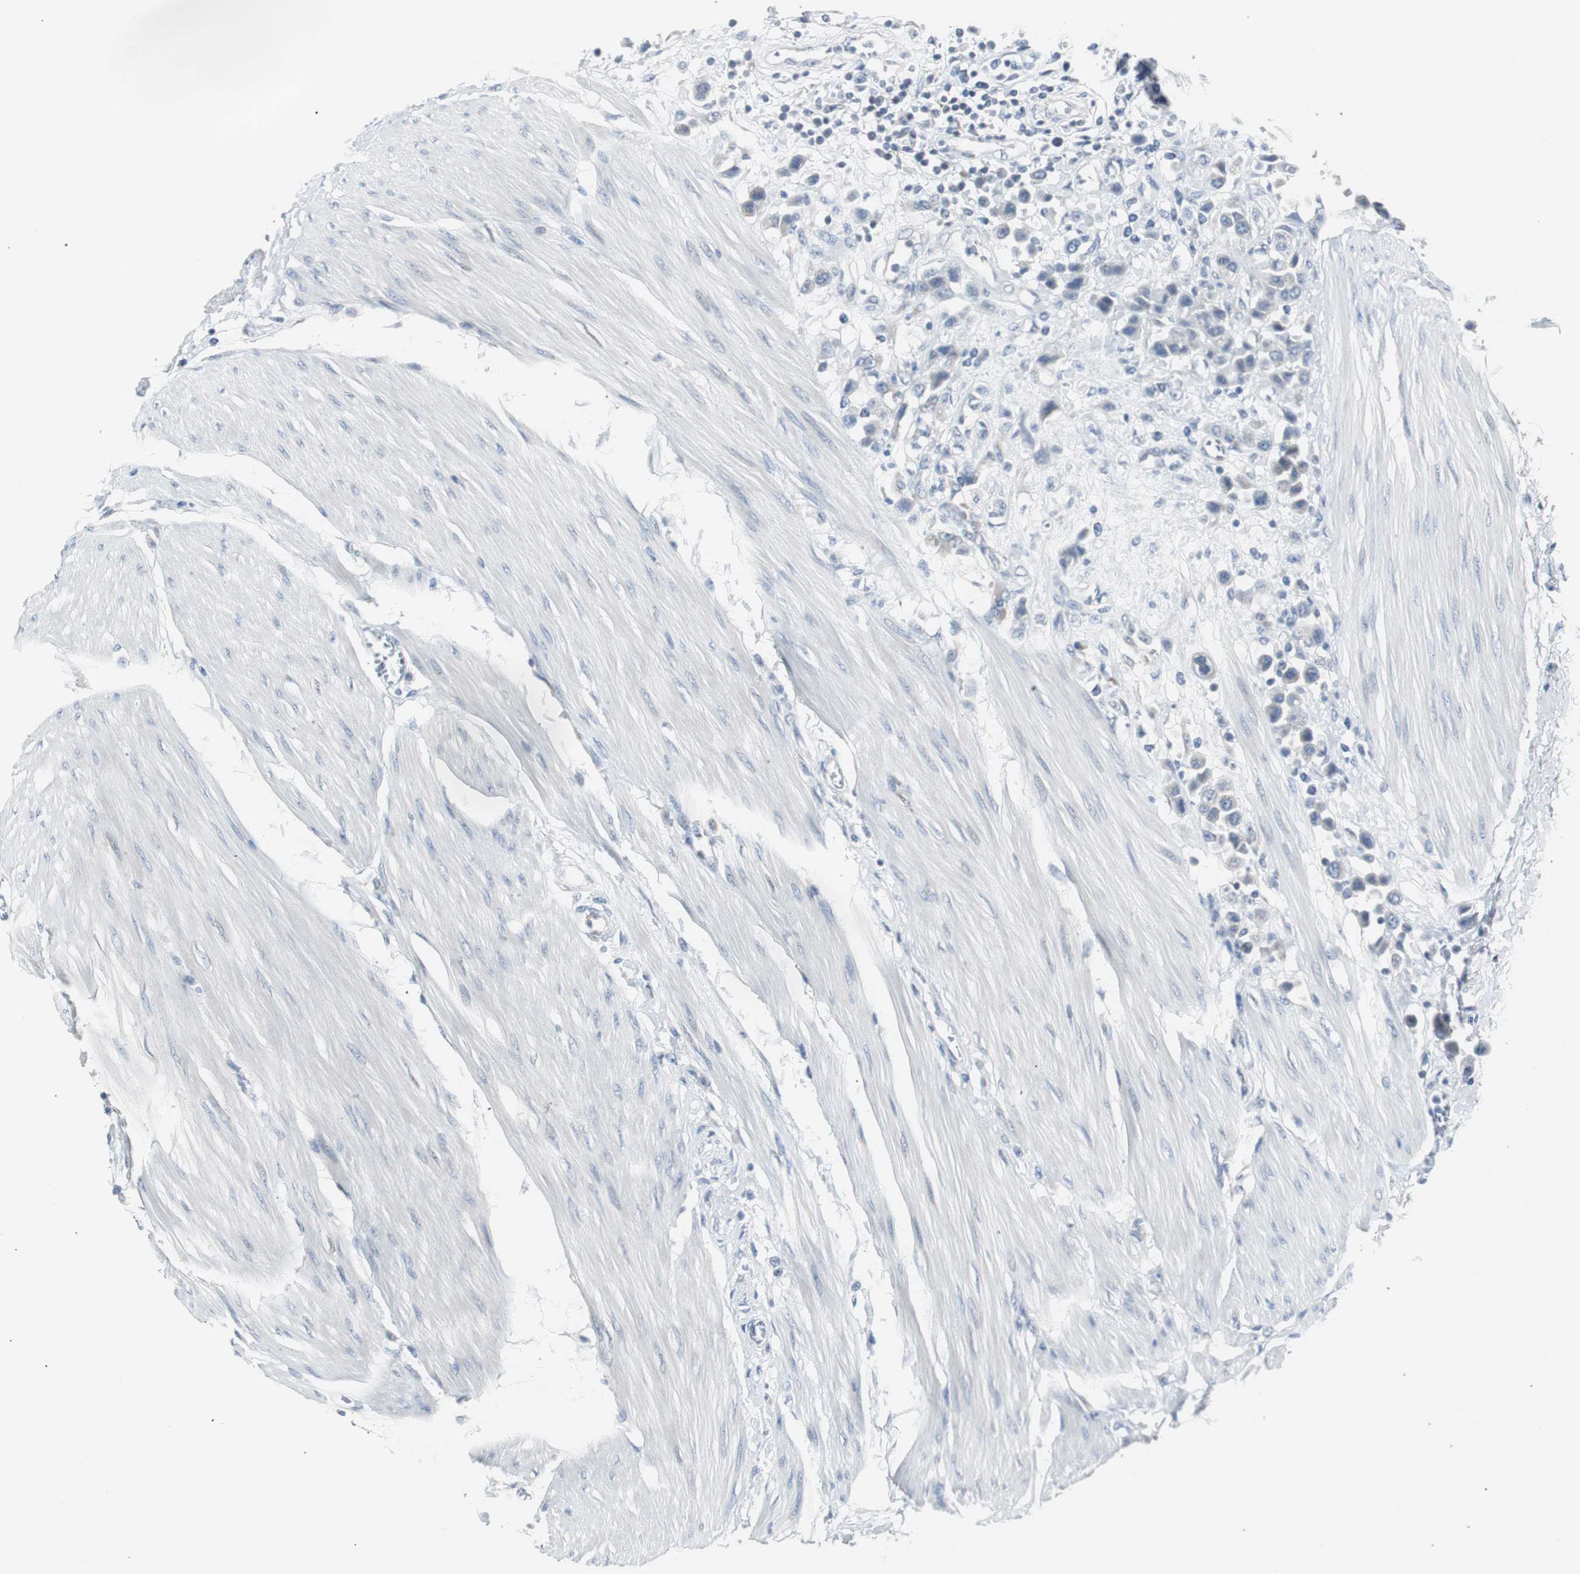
{"staining": {"intensity": "negative", "quantity": "none", "location": "none"}, "tissue": "urothelial cancer", "cell_type": "Tumor cells", "image_type": "cancer", "snomed": [{"axis": "morphology", "description": "Urothelial carcinoma, High grade"}, {"axis": "topography", "description": "Urinary bladder"}], "caption": "Immunohistochemistry of human urothelial cancer reveals no staining in tumor cells.", "gene": "SOX30", "patient": {"sex": "male", "age": 50}}